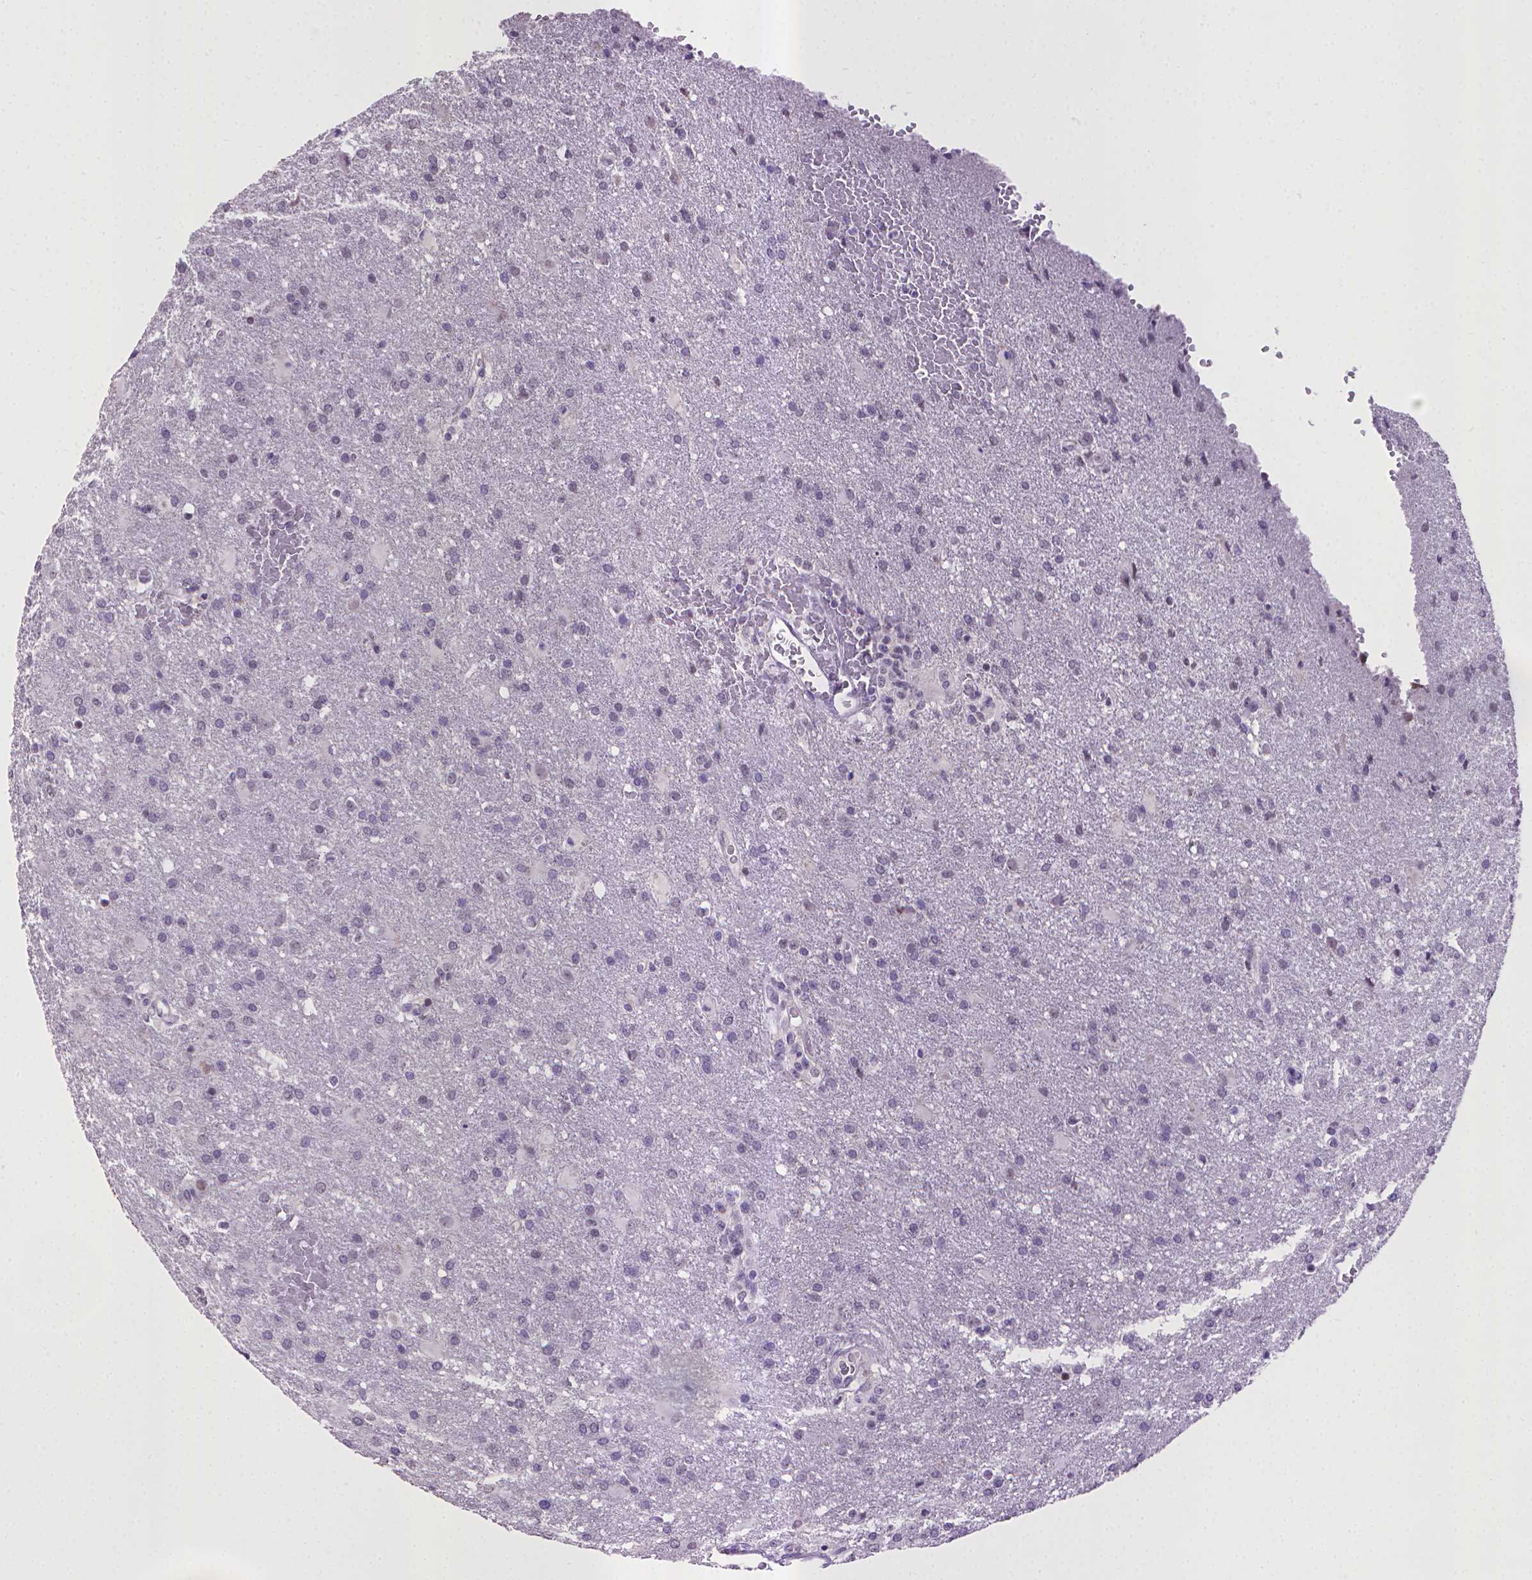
{"staining": {"intensity": "negative", "quantity": "none", "location": "none"}, "tissue": "glioma", "cell_type": "Tumor cells", "image_type": "cancer", "snomed": [{"axis": "morphology", "description": "Glioma, malignant, High grade"}, {"axis": "topography", "description": "Brain"}], "caption": "High power microscopy photomicrograph of an immunohistochemistry (IHC) histopathology image of glioma, revealing no significant expression in tumor cells. (DAB (3,3'-diaminobenzidine) IHC with hematoxylin counter stain).", "gene": "KMO", "patient": {"sex": "male", "age": 68}}